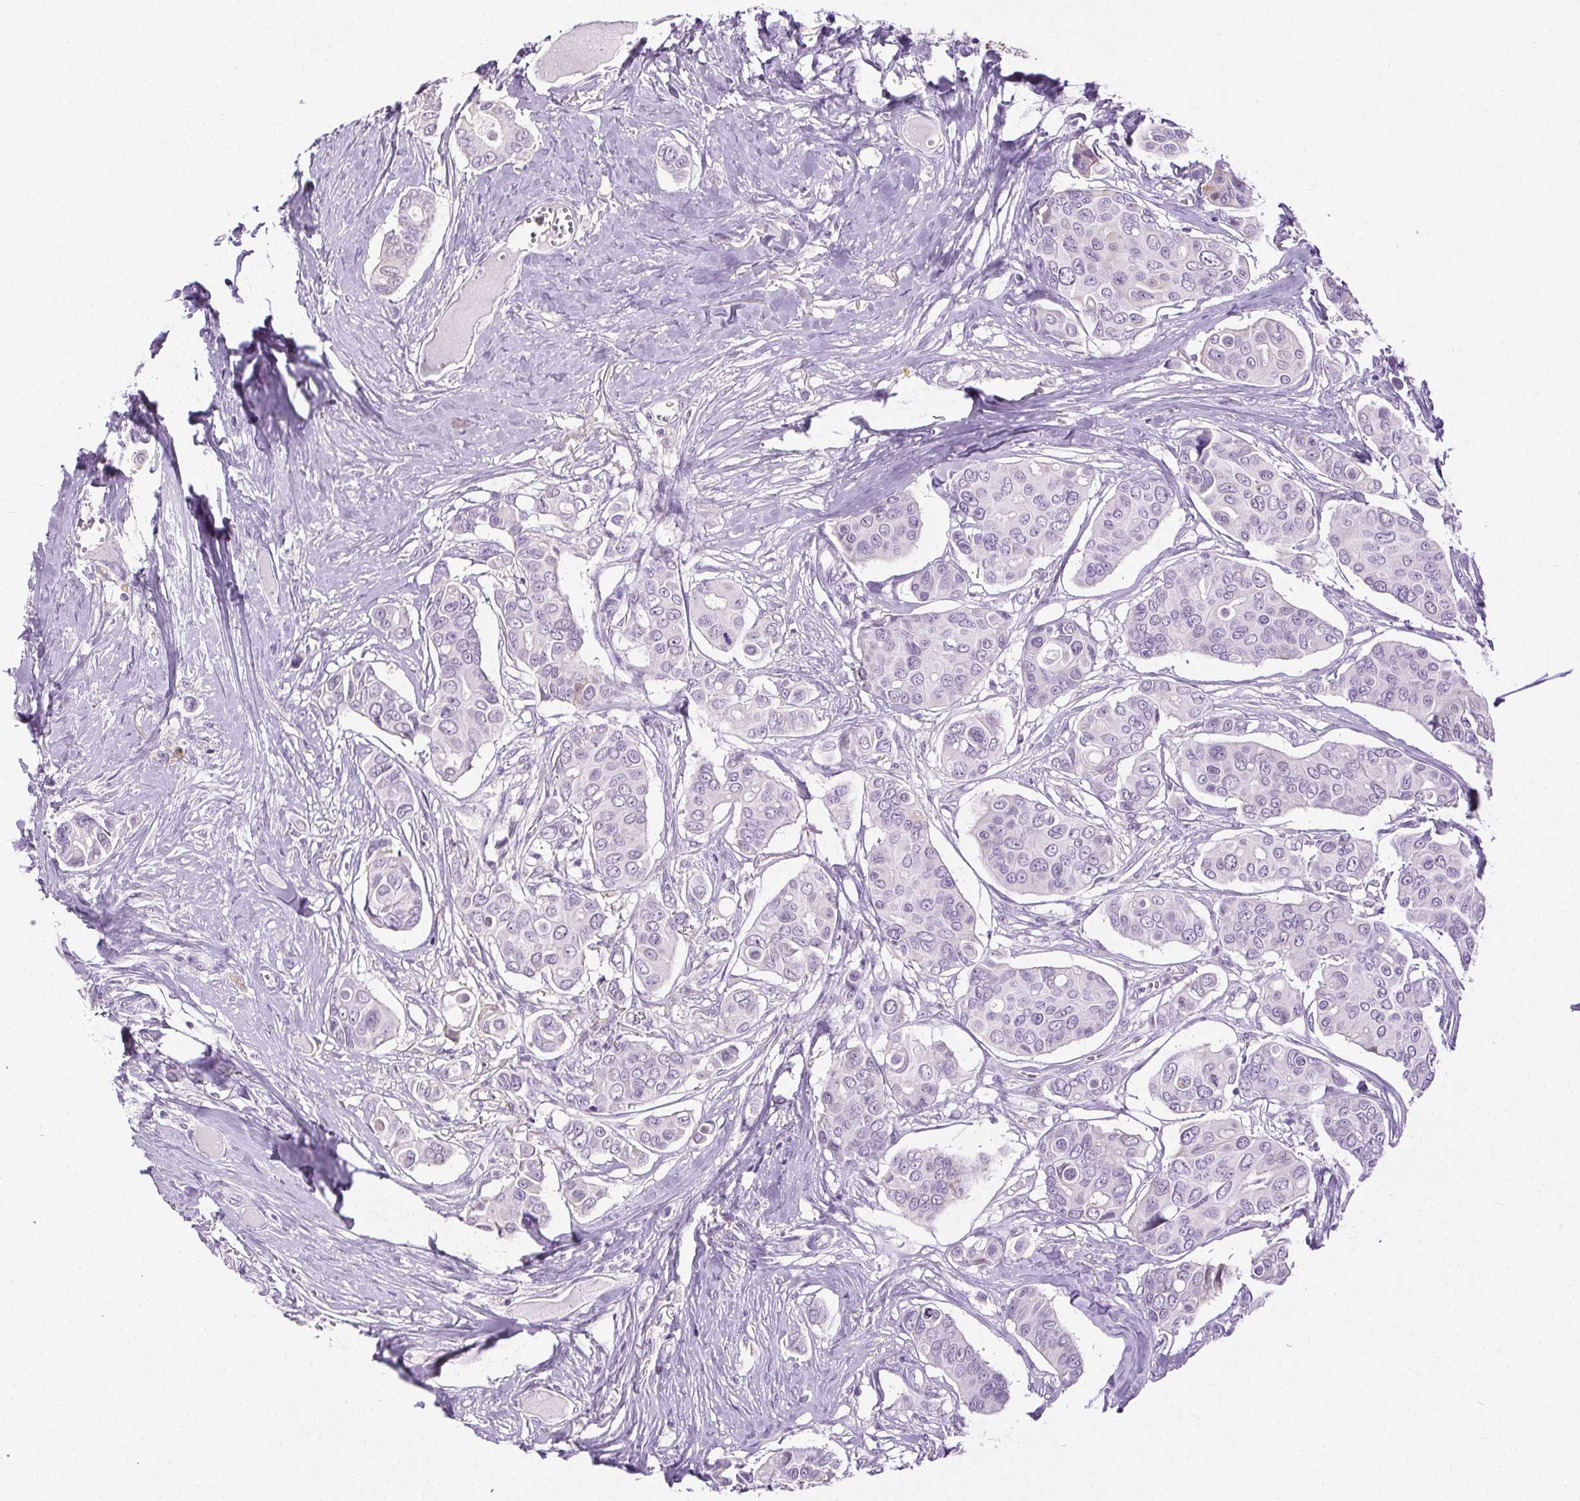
{"staining": {"intensity": "negative", "quantity": "none", "location": "none"}, "tissue": "breast cancer", "cell_type": "Tumor cells", "image_type": "cancer", "snomed": [{"axis": "morphology", "description": "Duct carcinoma"}, {"axis": "topography", "description": "Breast"}], "caption": "High power microscopy histopathology image of an immunohistochemistry histopathology image of intraductal carcinoma (breast), revealing no significant expression in tumor cells. (DAB (3,3'-diaminobenzidine) immunohistochemistry with hematoxylin counter stain).", "gene": "C20orf85", "patient": {"sex": "female", "age": 54}}